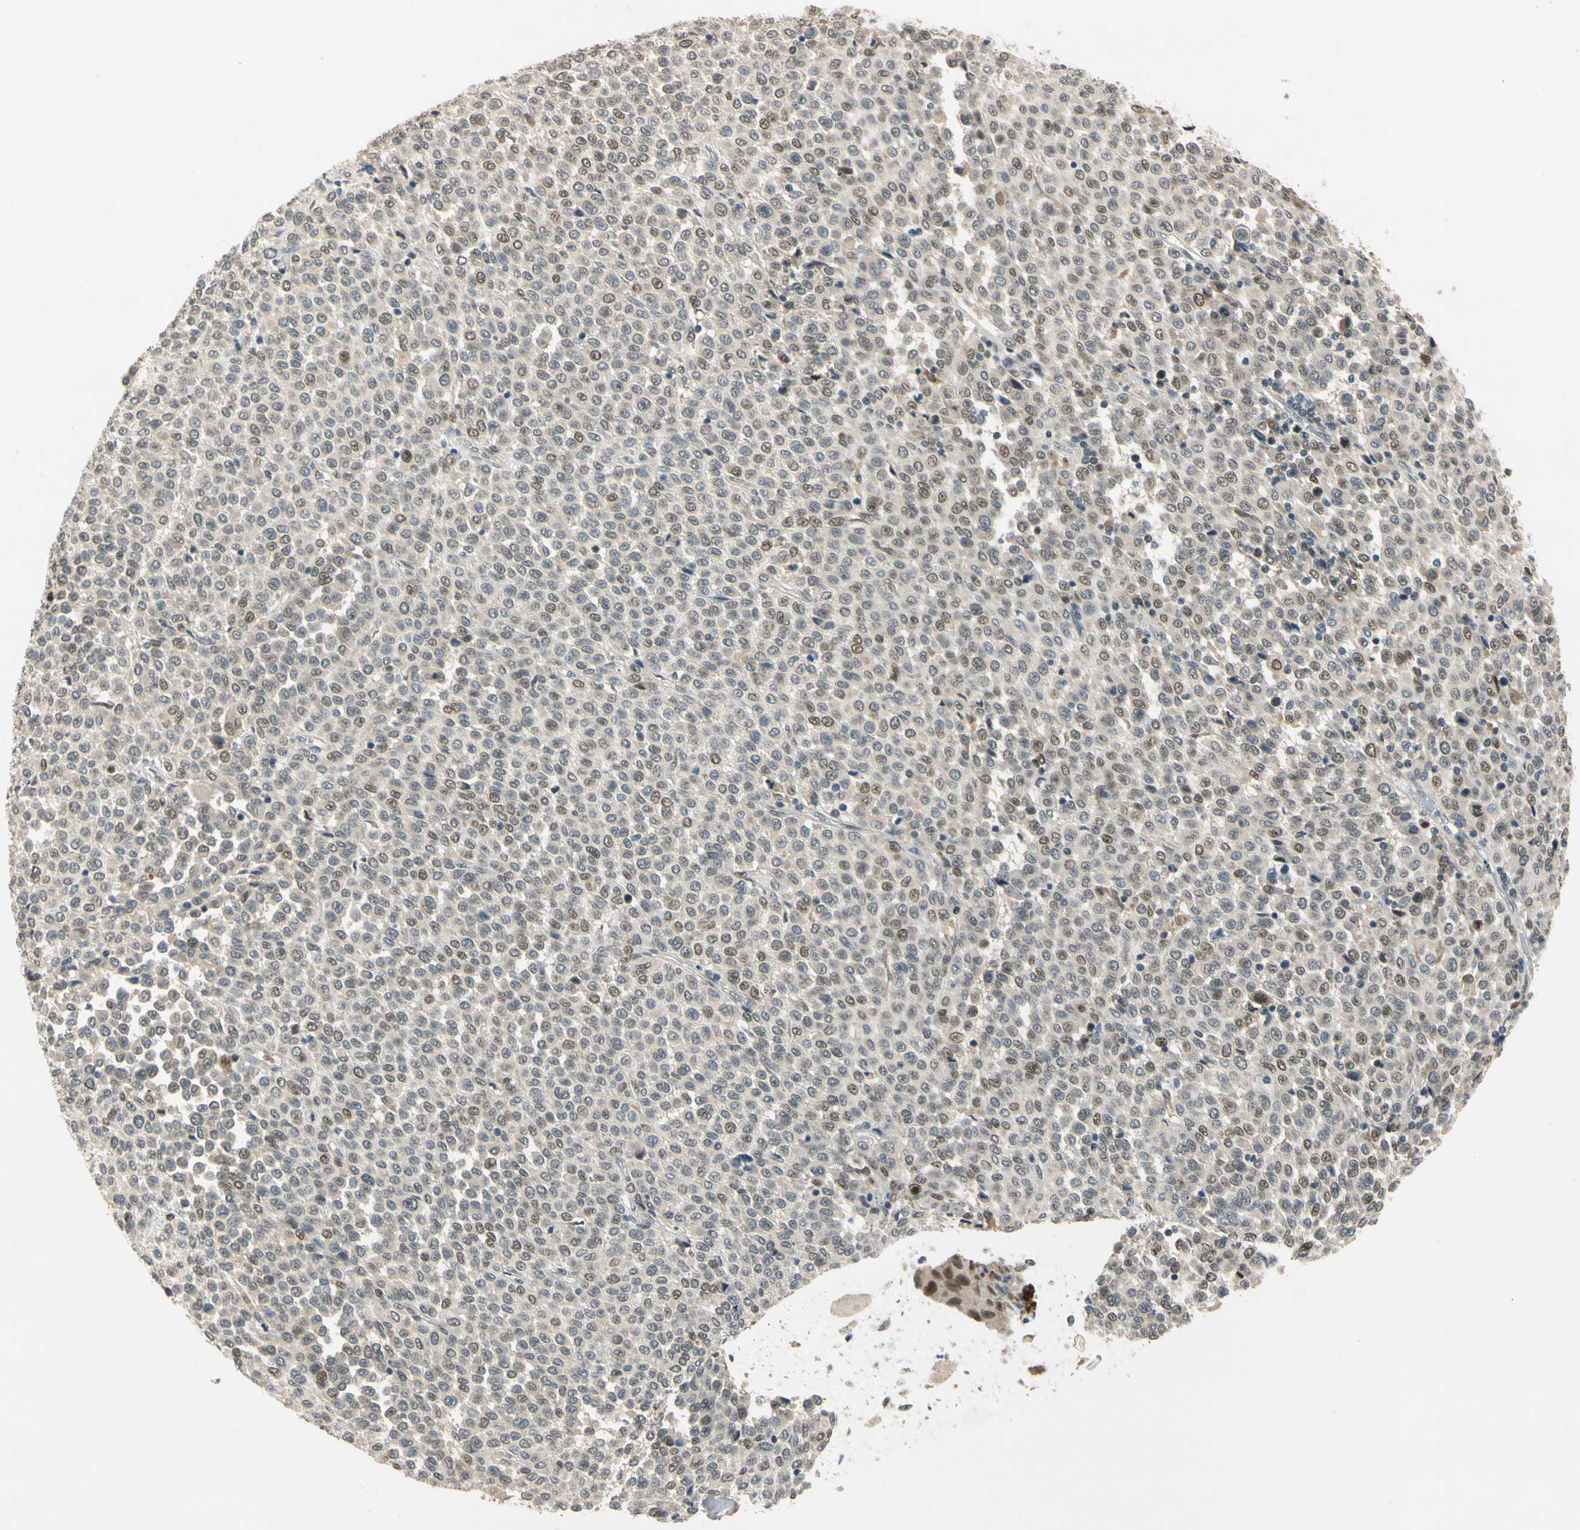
{"staining": {"intensity": "weak", "quantity": ">75%", "location": "cytoplasmic/membranous,nuclear"}, "tissue": "melanoma", "cell_type": "Tumor cells", "image_type": "cancer", "snomed": [{"axis": "morphology", "description": "Malignant melanoma, Metastatic site"}, {"axis": "topography", "description": "Pancreas"}], "caption": "Melanoma tissue displays weak cytoplasmic/membranous and nuclear positivity in about >75% of tumor cells, visualized by immunohistochemistry. (brown staining indicates protein expression, while blue staining denotes nuclei).", "gene": "RIOX2", "patient": {"sex": "female", "age": 30}}